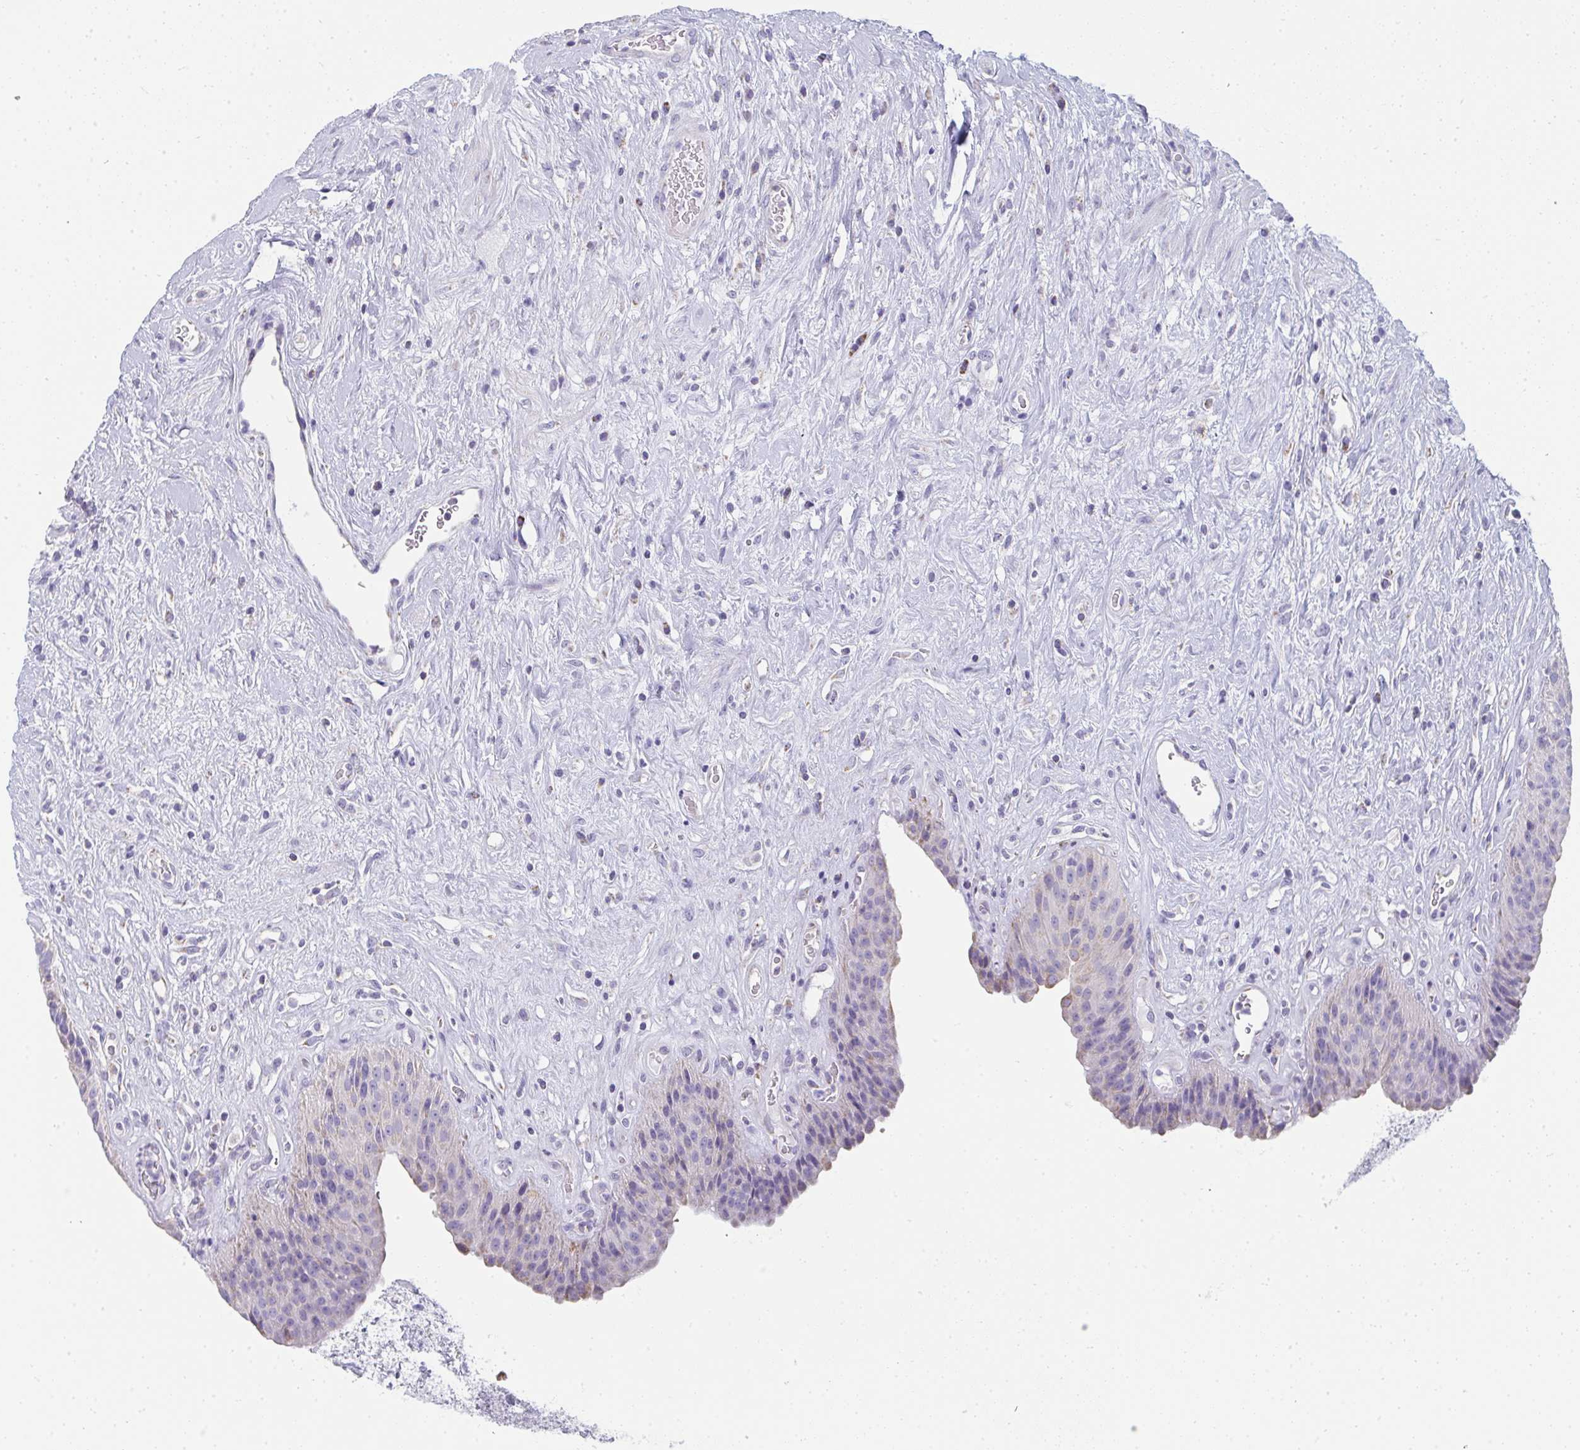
{"staining": {"intensity": "weak", "quantity": "25%-75%", "location": "cytoplasmic/membranous"}, "tissue": "urinary bladder", "cell_type": "Urothelial cells", "image_type": "normal", "snomed": [{"axis": "morphology", "description": "Normal tissue, NOS"}, {"axis": "topography", "description": "Urinary bladder"}], "caption": "DAB immunohistochemical staining of benign urinary bladder shows weak cytoplasmic/membranous protein positivity in about 25%-75% of urothelial cells.", "gene": "SLC6A1", "patient": {"sex": "female", "age": 56}}